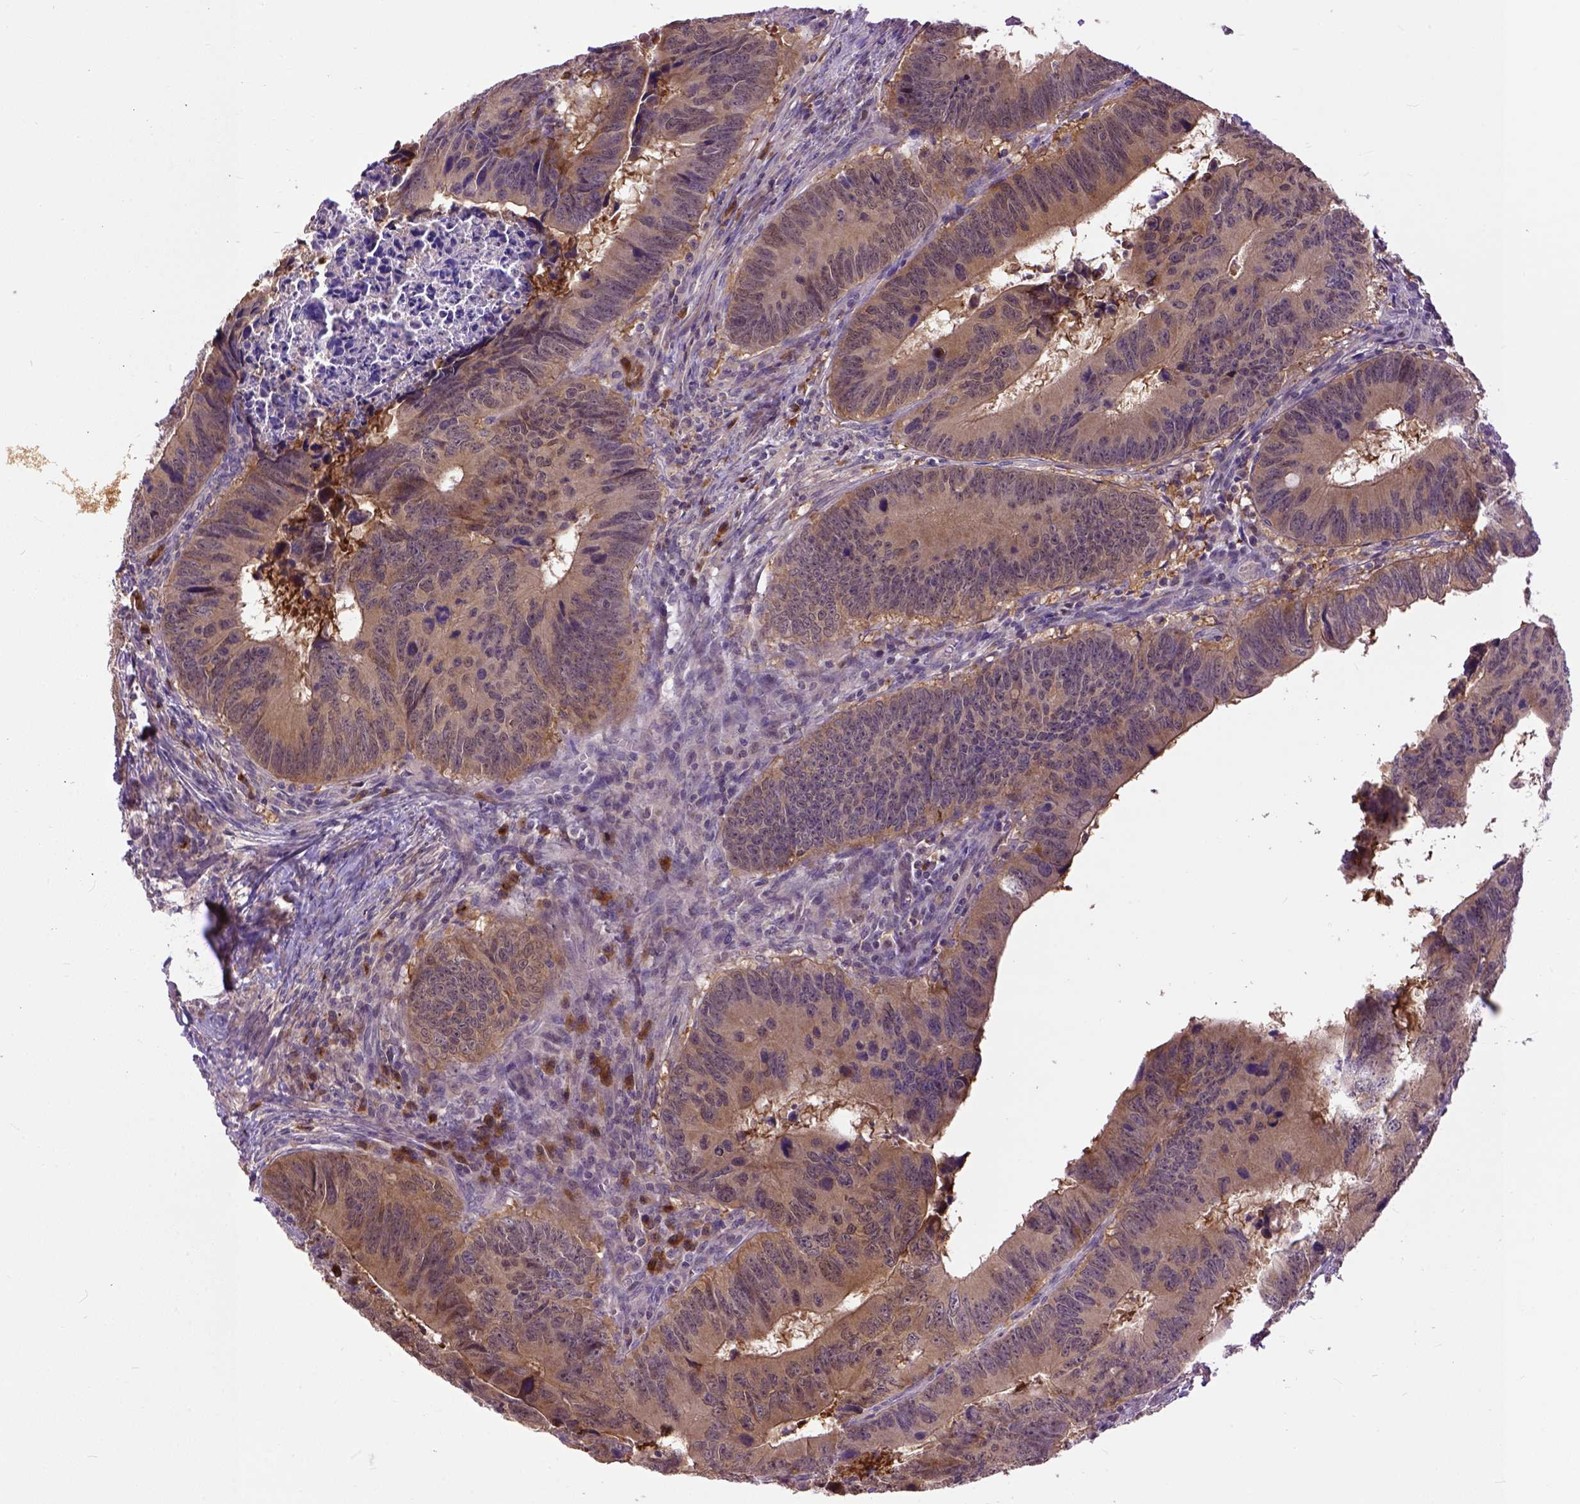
{"staining": {"intensity": "moderate", "quantity": ">75%", "location": "cytoplasmic/membranous"}, "tissue": "colorectal cancer", "cell_type": "Tumor cells", "image_type": "cancer", "snomed": [{"axis": "morphology", "description": "Adenocarcinoma, NOS"}, {"axis": "topography", "description": "Colon"}], "caption": "The immunohistochemical stain shows moderate cytoplasmic/membranous positivity in tumor cells of colorectal adenocarcinoma tissue. (brown staining indicates protein expression, while blue staining denotes nuclei).", "gene": "CPNE1", "patient": {"sex": "female", "age": 82}}